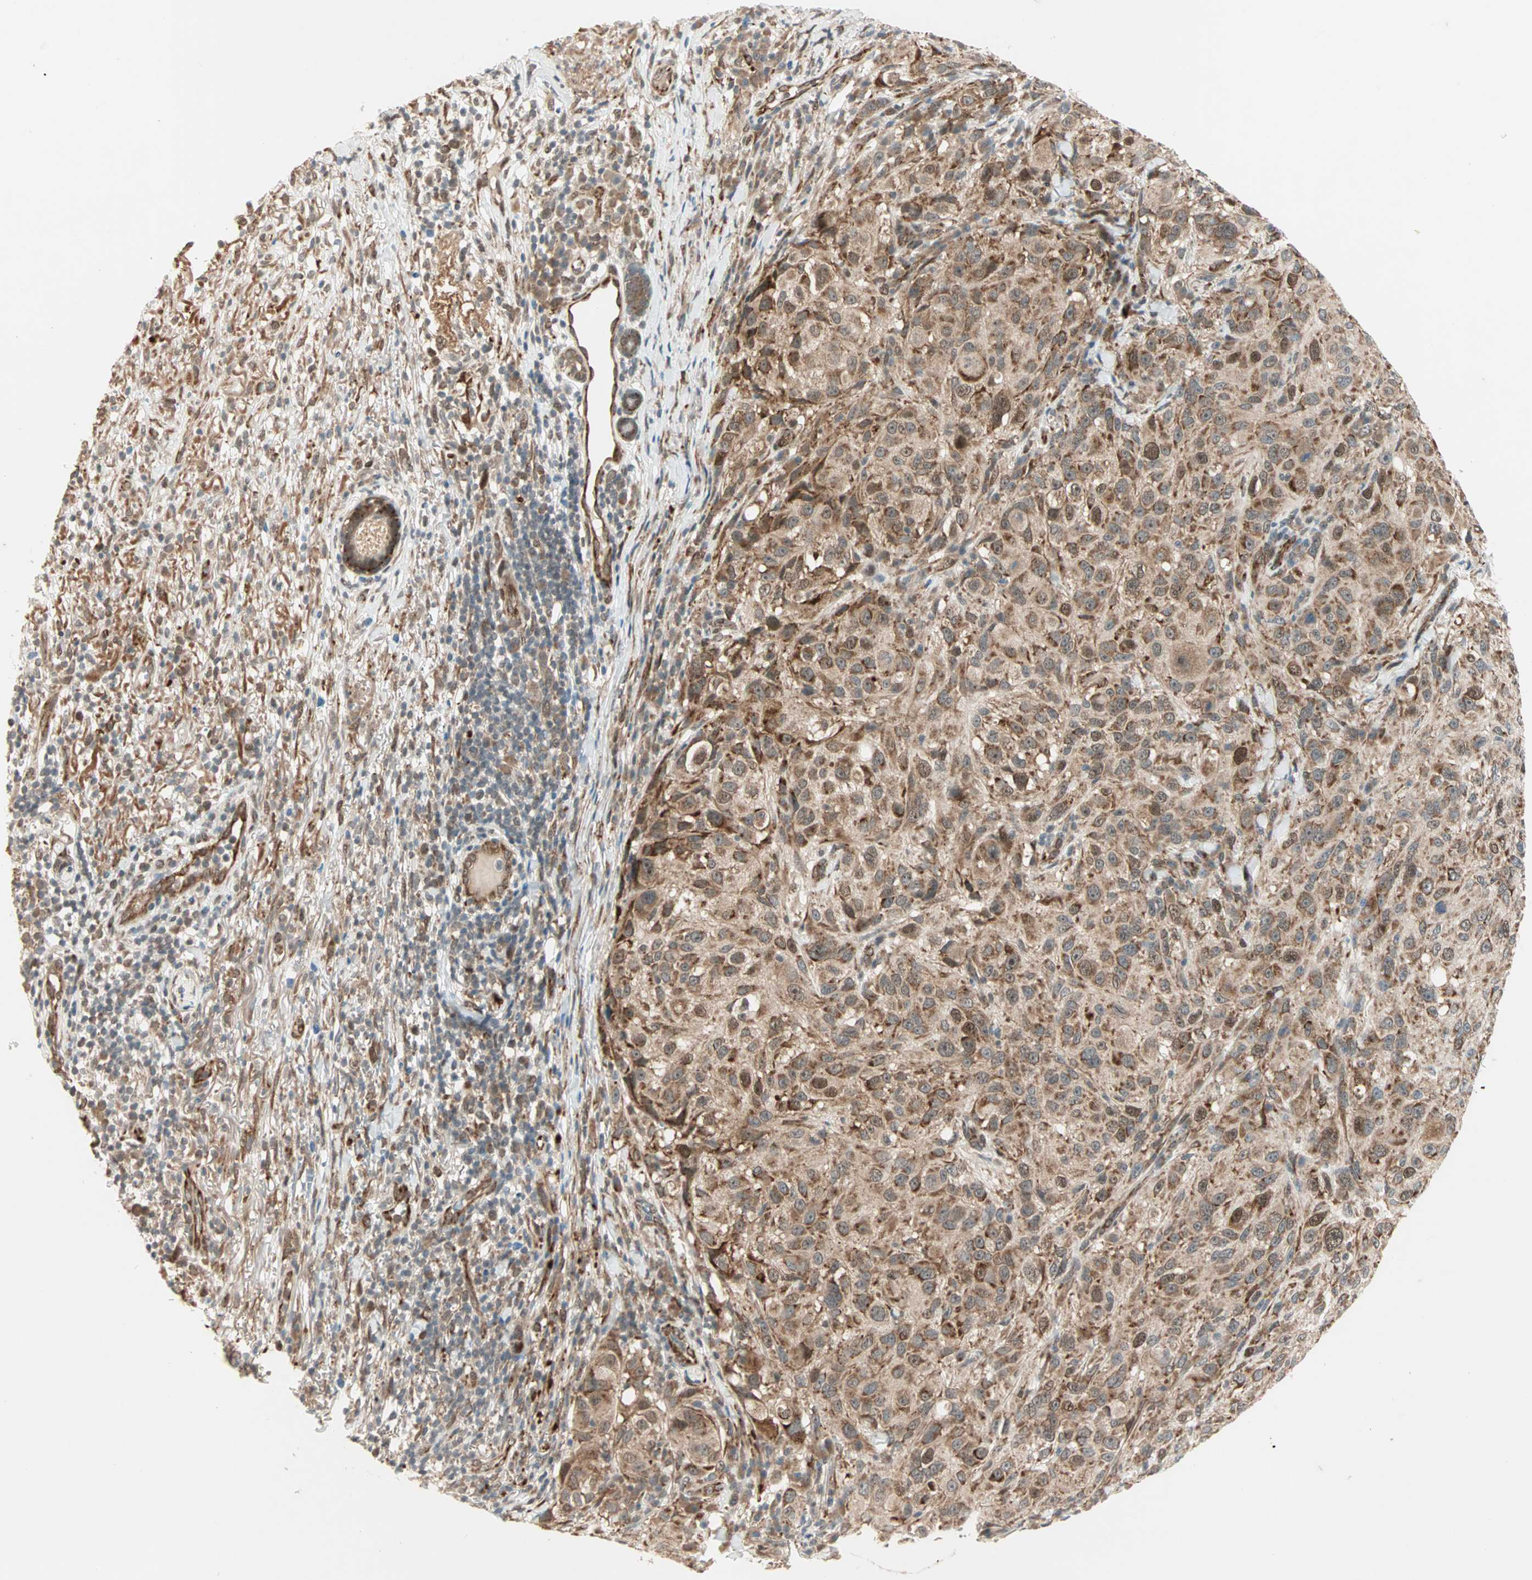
{"staining": {"intensity": "moderate", "quantity": ">75%", "location": "cytoplasmic/membranous,nuclear"}, "tissue": "melanoma", "cell_type": "Tumor cells", "image_type": "cancer", "snomed": [{"axis": "morphology", "description": "Necrosis, NOS"}, {"axis": "morphology", "description": "Malignant melanoma, NOS"}, {"axis": "topography", "description": "Skin"}], "caption": "Protein analysis of malignant melanoma tissue reveals moderate cytoplasmic/membranous and nuclear positivity in approximately >75% of tumor cells.", "gene": "ZNF37A", "patient": {"sex": "female", "age": 87}}